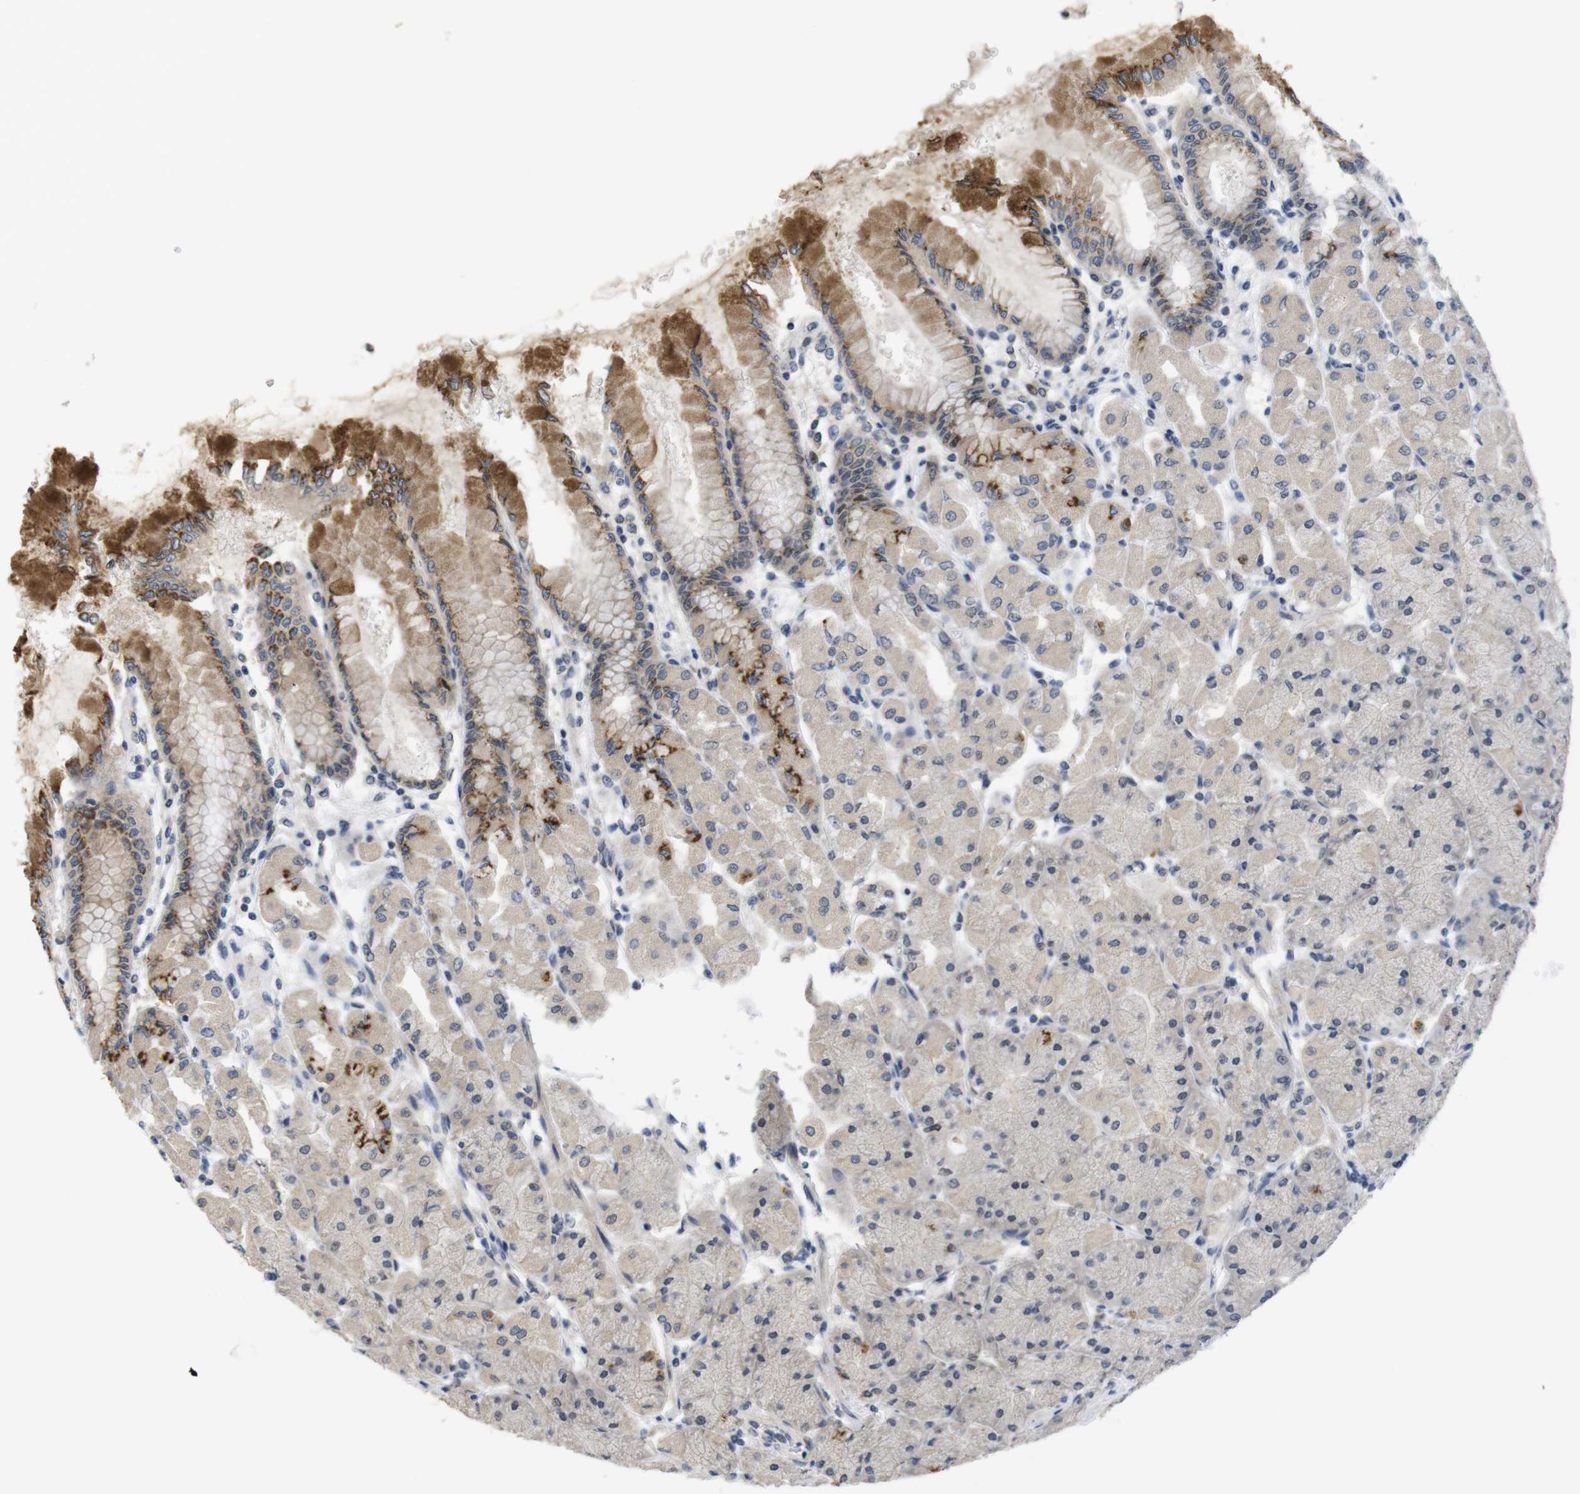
{"staining": {"intensity": "moderate", "quantity": "25%-75%", "location": "cytoplasmic/membranous"}, "tissue": "stomach", "cell_type": "Glandular cells", "image_type": "normal", "snomed": [{"axis": "morphology", "description": "Normal tissue, NOS"}, {"axis": "topography", "description": "Stomach, upper"}], "caption": "Brown immunohistochemical staining in normal human stomach shows moderate cytoplasmic/membranous positivity in about 25%-75% of glandular cells. (IHC, brightfield microscopy, high magnification).", "gene": "SKP2", "patient": {"sex": "female", "age": 56}}